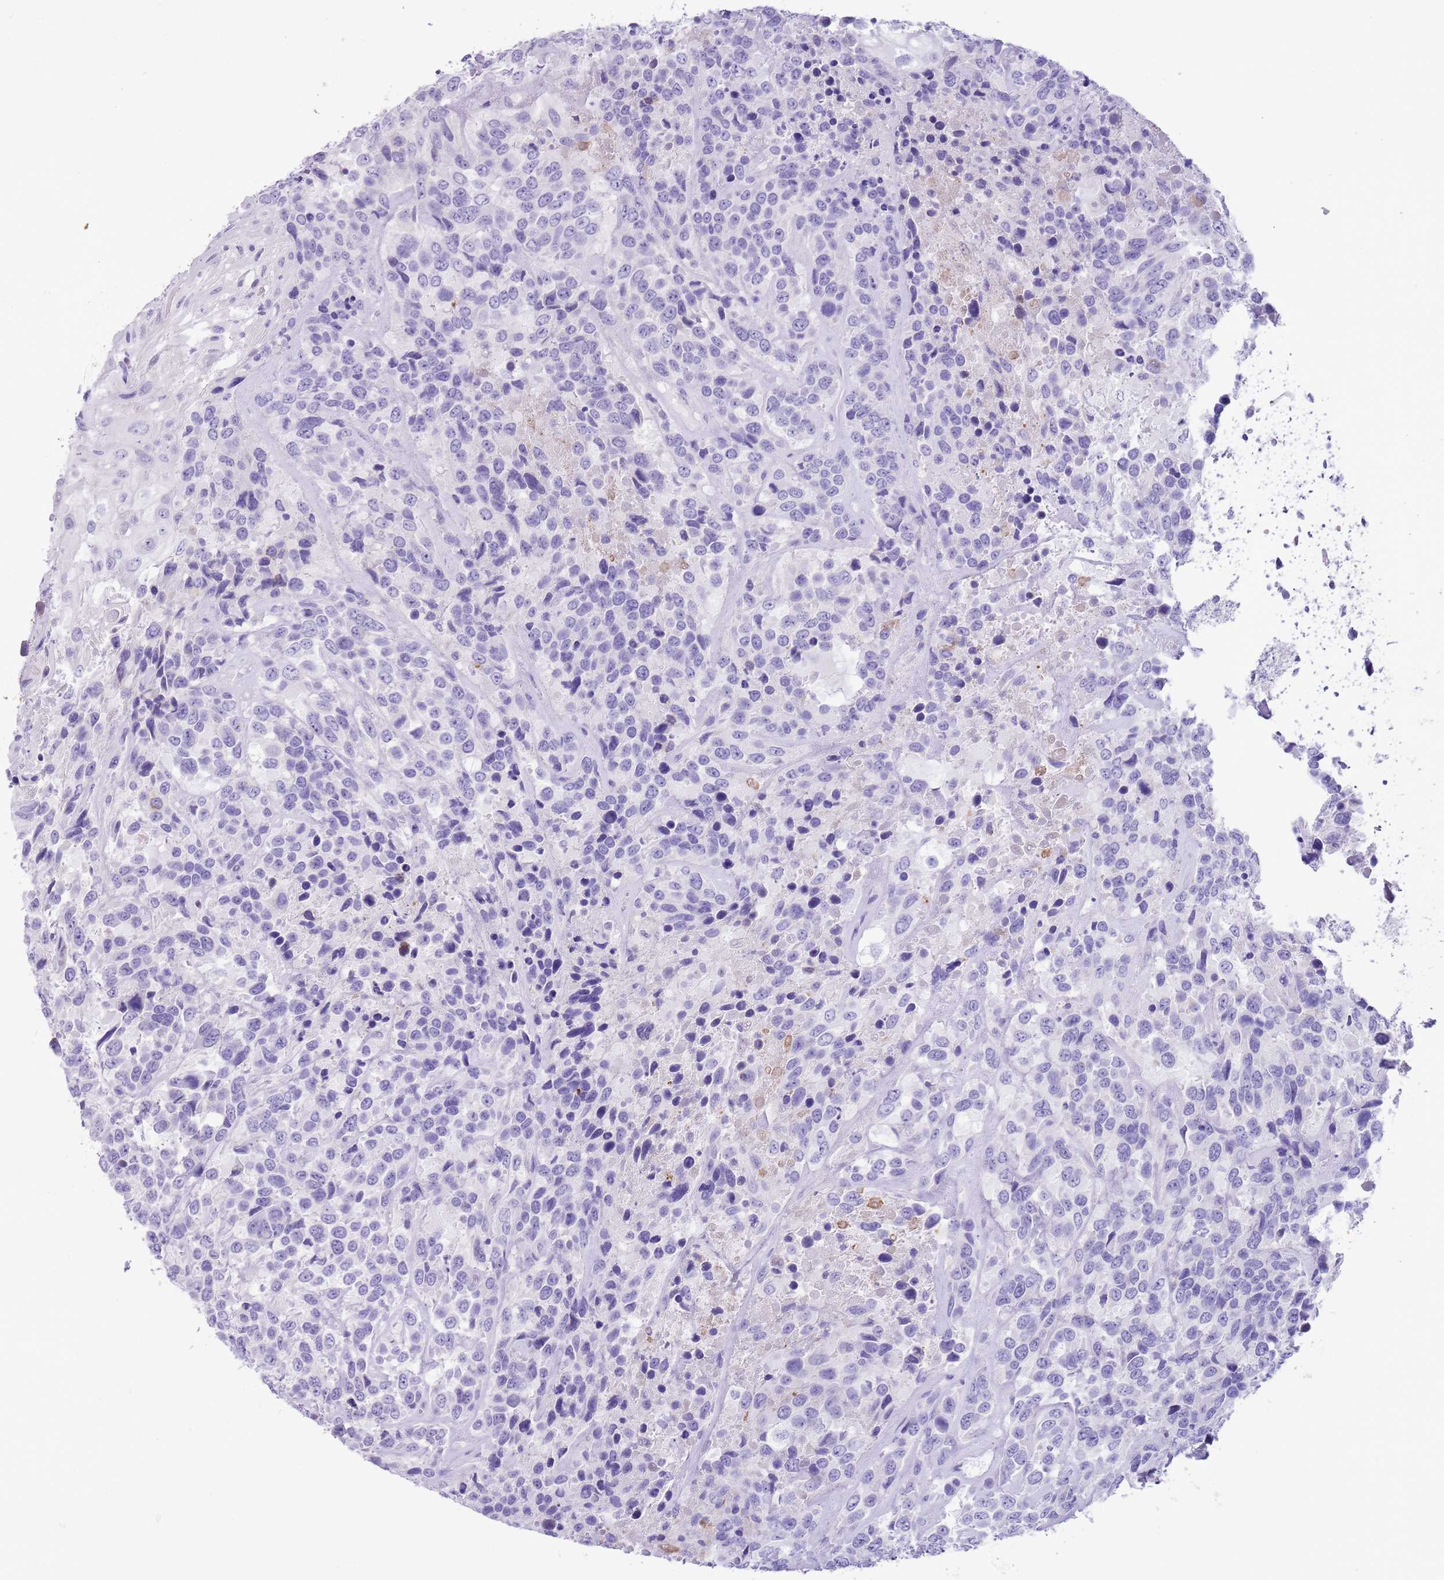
{"staining": {"intensity": "negative", "quantity": "none", "location": "none"}, "tissue": "urothelial cancer", "cell_type": "Tumor cells", "image_type": "cancer", "snomed": [{"axis": "morphology", "description": "Urothelial carcinoma, High grade"}, {"axis": "topography", "description": "Urinary bladder"}], "caption": "A high-resolution histopathology image shows IHC staining of high-grade urothelial carcinoma, which reveals no significant staining in tumor cells.", "gene": "ZNF697", "patient": {"sex": "female", "age": 70}}